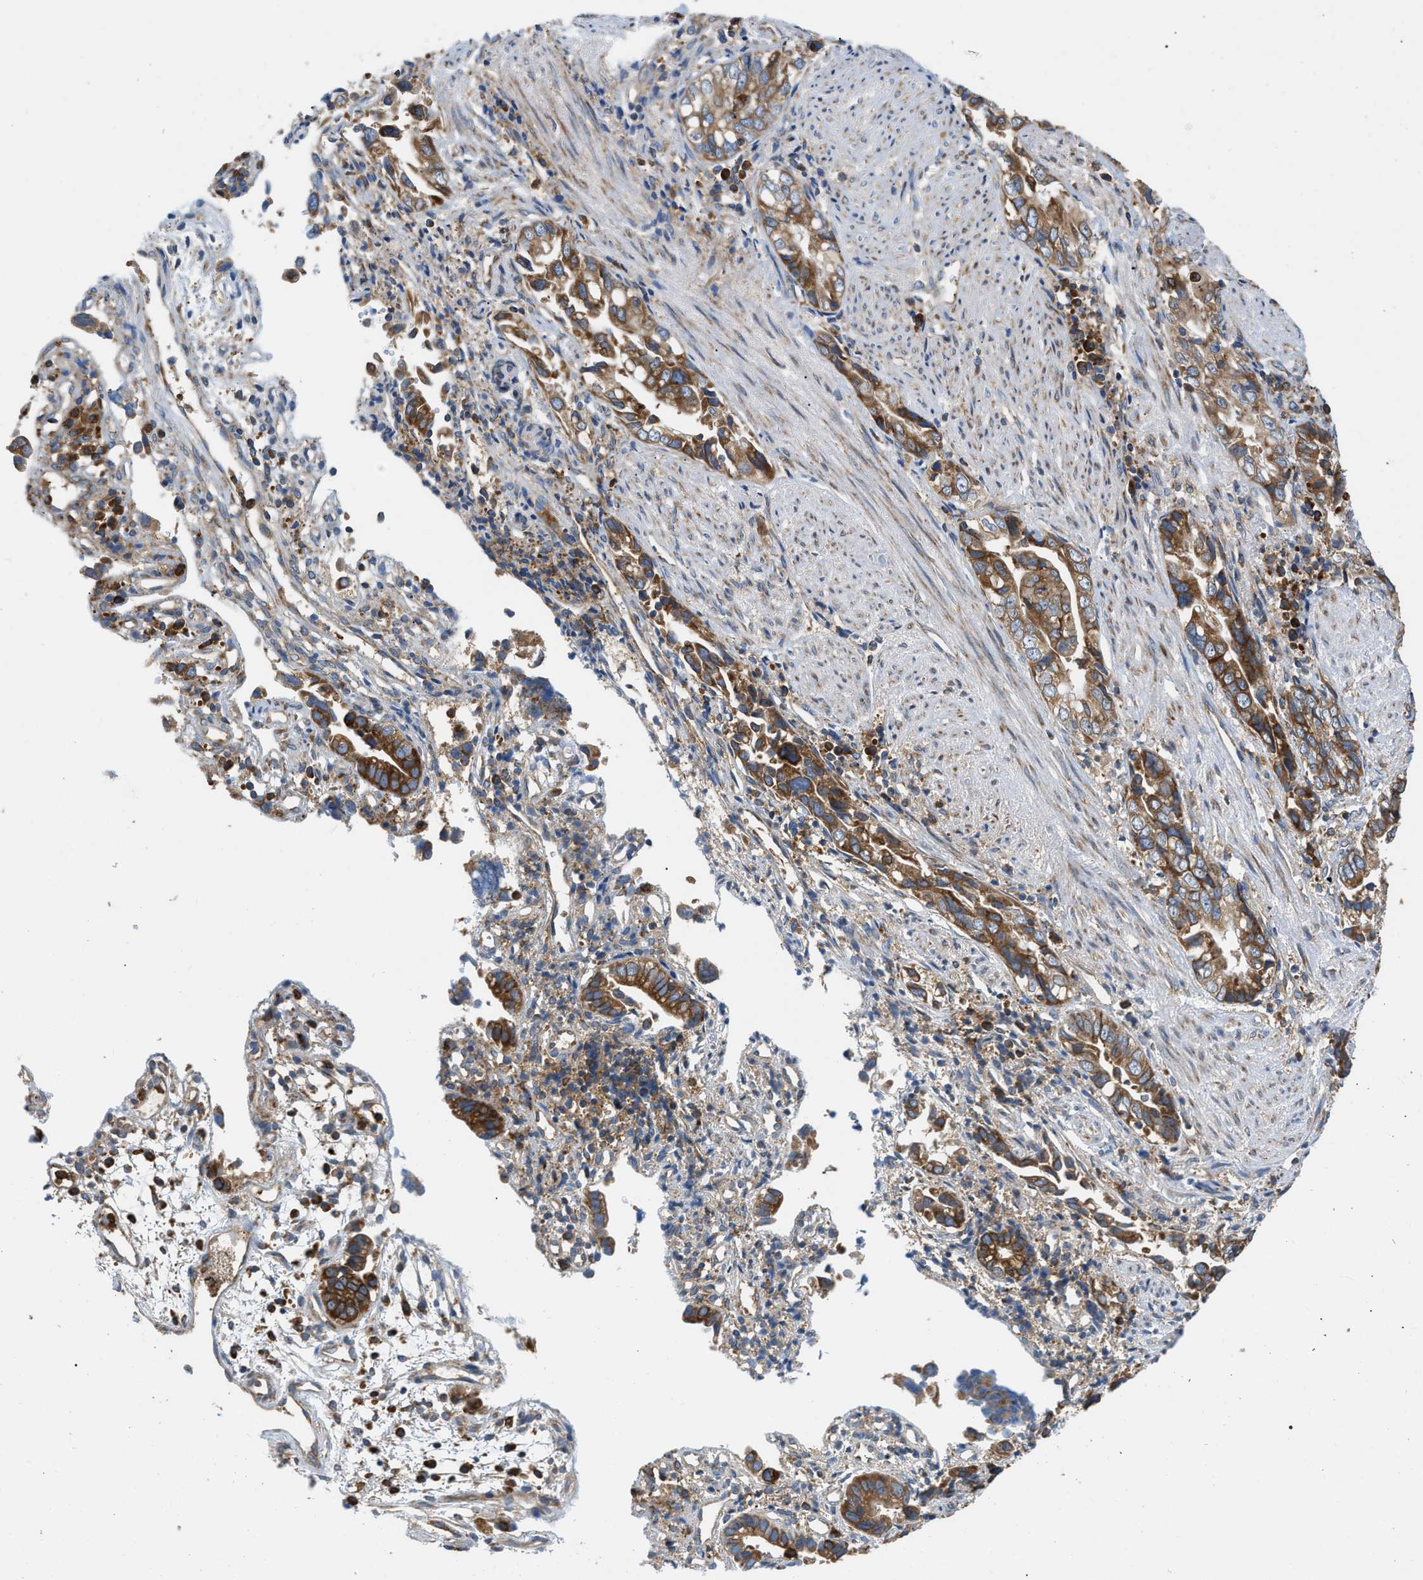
{"staining": {"intensity": "moderate", "quantity": ">75%", "location": "cytoplasmic/membranous"}, "tissue": "liver cancer", "cell_type": "Tumor cells", "image_type": "cancer", "snomed": [{"axis": "morphology", "description": "Cholangiocarcinoma"}, {"axis": "topography", "description": "Liver"}], "caption": "High-power microscopy captured an IHC image of liver cancer (cholangiocarcinoma), revealing moderate cytoplasmic/membranous staining in about >75% of tumor cells.", "gene": "GPAT4", "patient": {"sex": "female", "age": 79}}